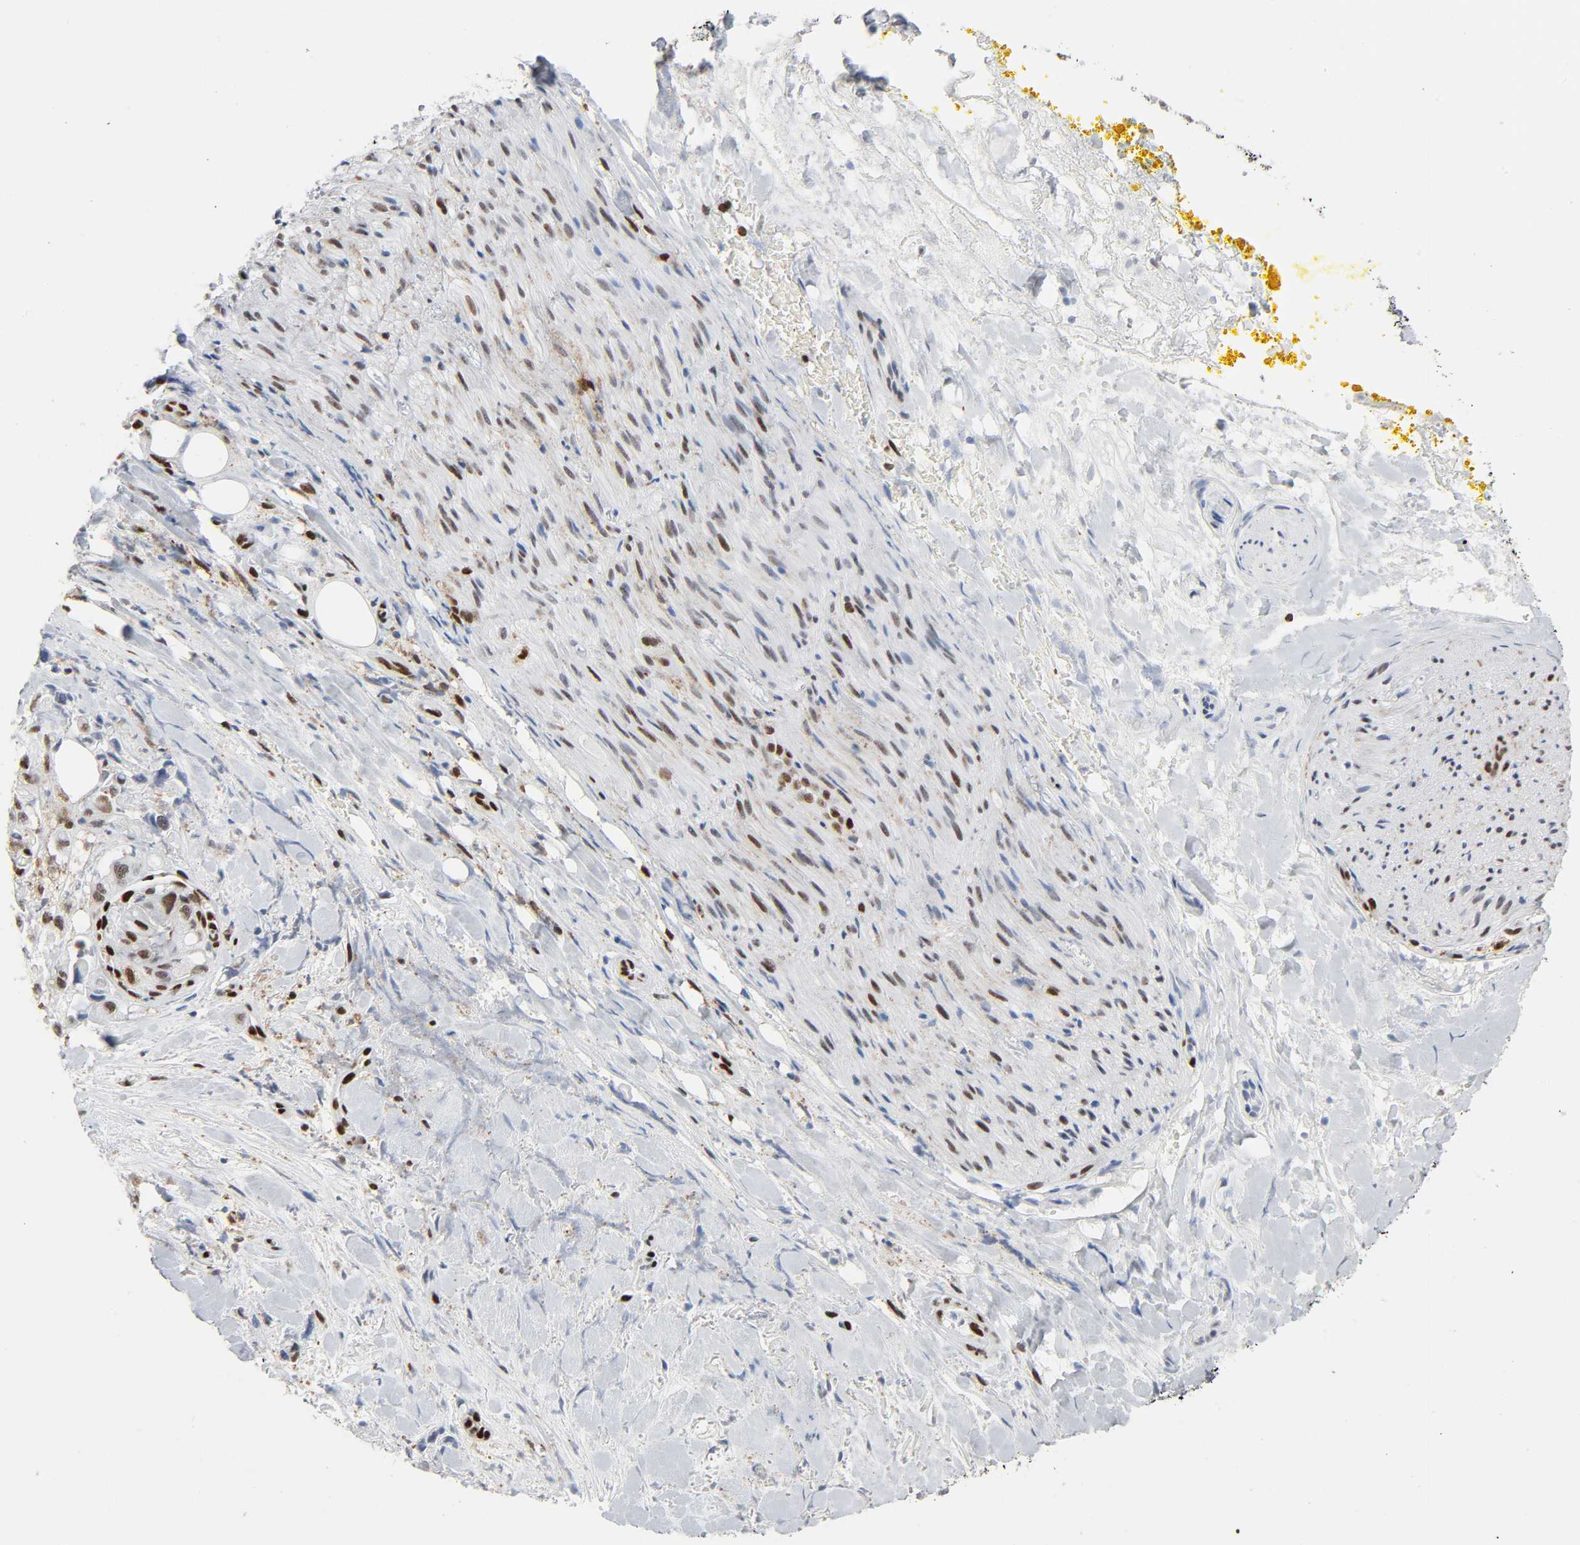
{"staining": {"intensity": "moderate", "quantity": "25%-75%", "location": "nuclear"}, "tissue": "pancreatic cancer", "cell_type": "Tumor cells", "image_type": "cancer", "snomed": [{"axis": "morphology", "description": "Adenocarcinoma, NOS"}, {"axis": "topography", "description": "Pancreas"}], "caption": "Immunohistochemical staining of pancreatic cancer (adenocarcinoma) exhibits medium levels of moderate nuclear protein staining in approximately 25%-75% of tumor cells.", "gene": "WAS", "patient": {"sex": "male", "age": 70}}